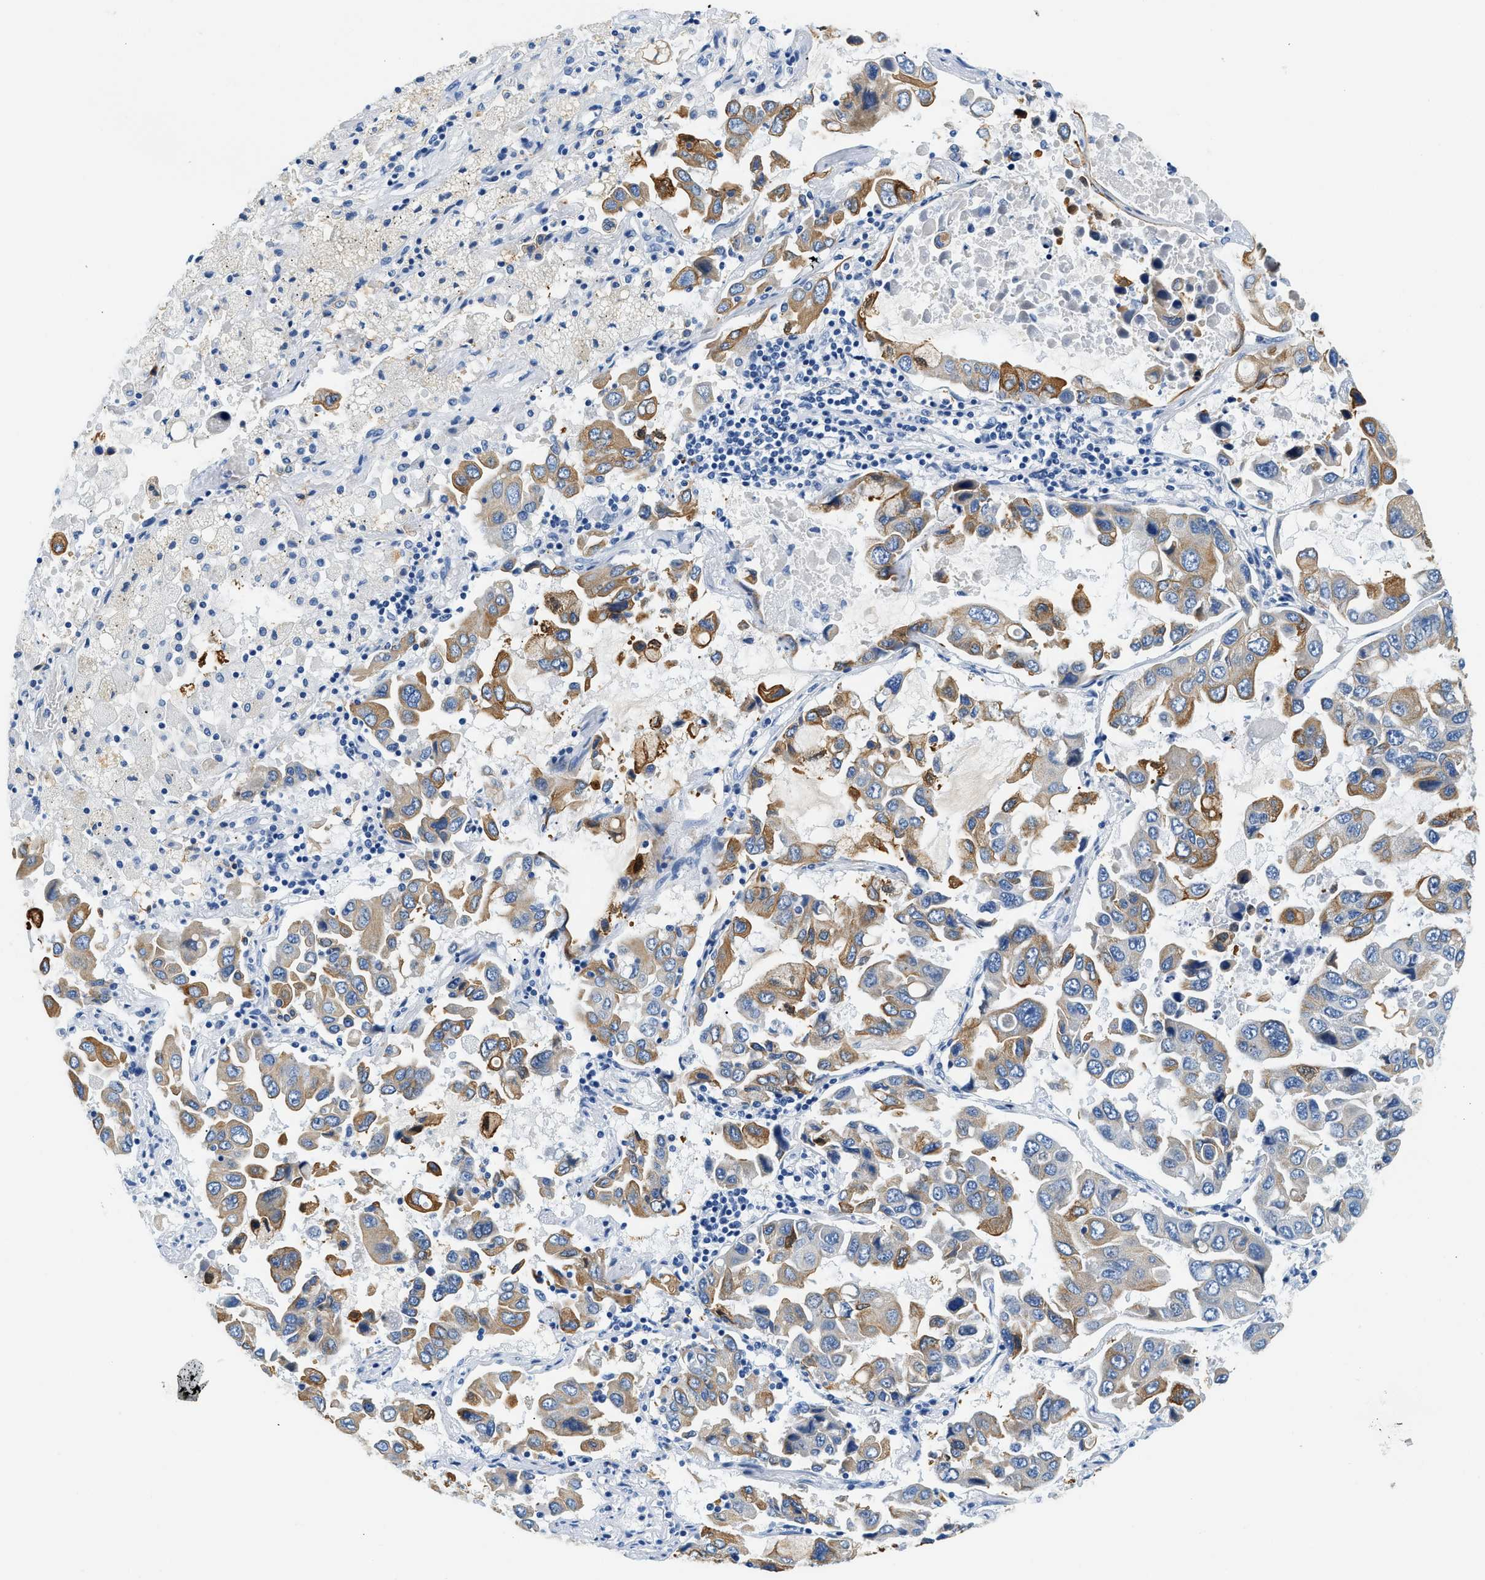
{"staining": {"intensity": "moderate", "quantity": "25%-75%", "location": "cytoplasmic/membranous"}, "tissue": "lung cancer", "cell_type": "Tumor cells", "image_type": "cancer", "snomed": [{"axis": "morphology", "description": "Adenocarcinoma, NOS"}, {"axis": "topography", "description": "Lung"}], "caption": "Lung cancer tissue displays moderate cytoplasmic/membranous positivity in approximately 25%-75% of tumor cells, visualized by immunohistochemistry.", "gene": "STXBP2", "patient": {"sex": "male", "age": 64}}